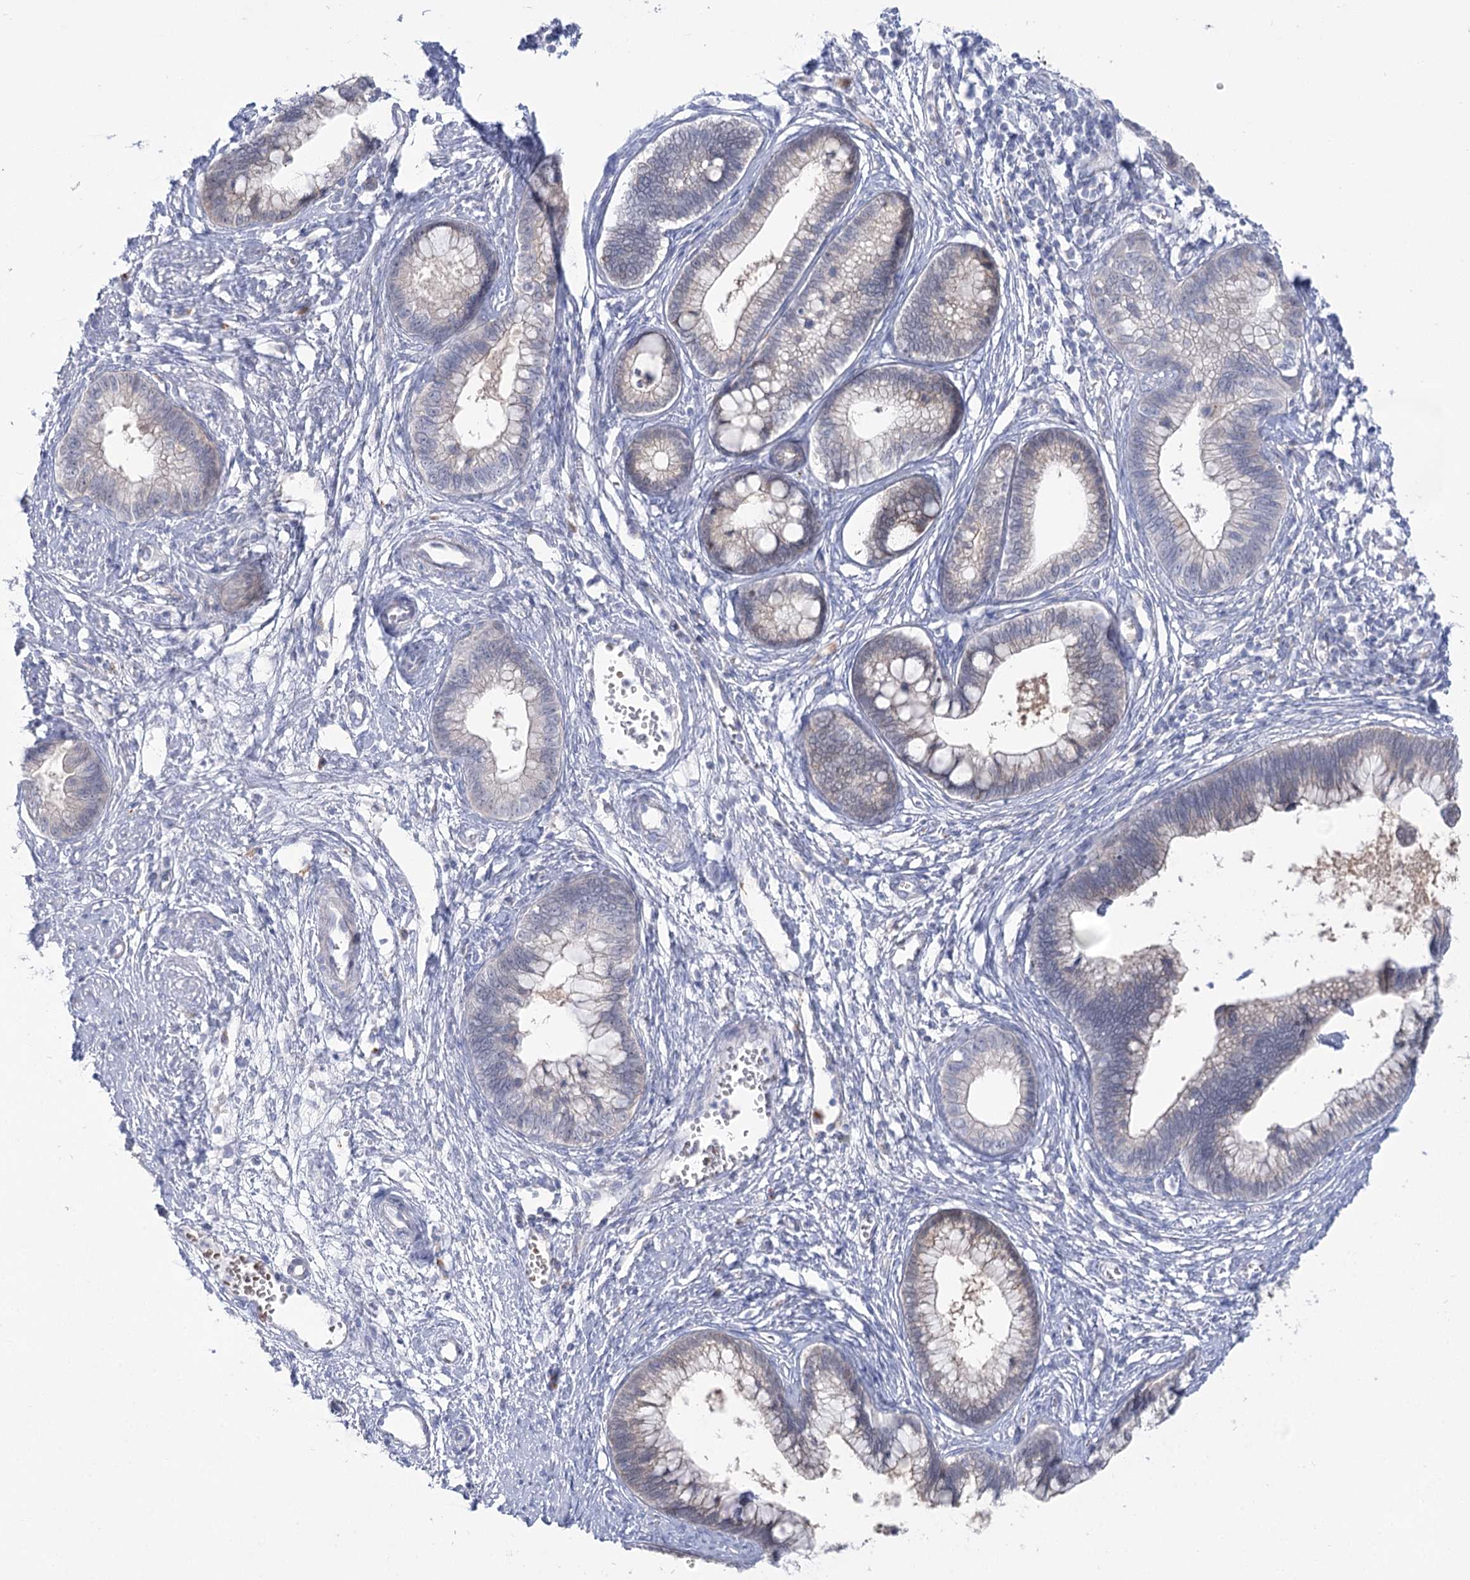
{"staining": {"intensity": "negative", "quantity": "none", "location": "none"}, "tissue": "cervical cancer", "cell_type": "Tumor cells", "image_type": "cancer", "snomed": [{"axis": "morphology", "description": "Adenocarcinoma, NOS"}, {"axis": "topography", "description": "Cervix"}], "caption": "IHC micrograph of cervical cancer (adenocarcinoma) stained for a protein (brown), which demonstrates no positivity in tumor cells. (Stains: DAB IHC with hematoxylin counter stain, Microscopy: brightfield microscopy at high magnification).", "gene": "SIAE", "patient": {"sex": "female", "age": 44}}